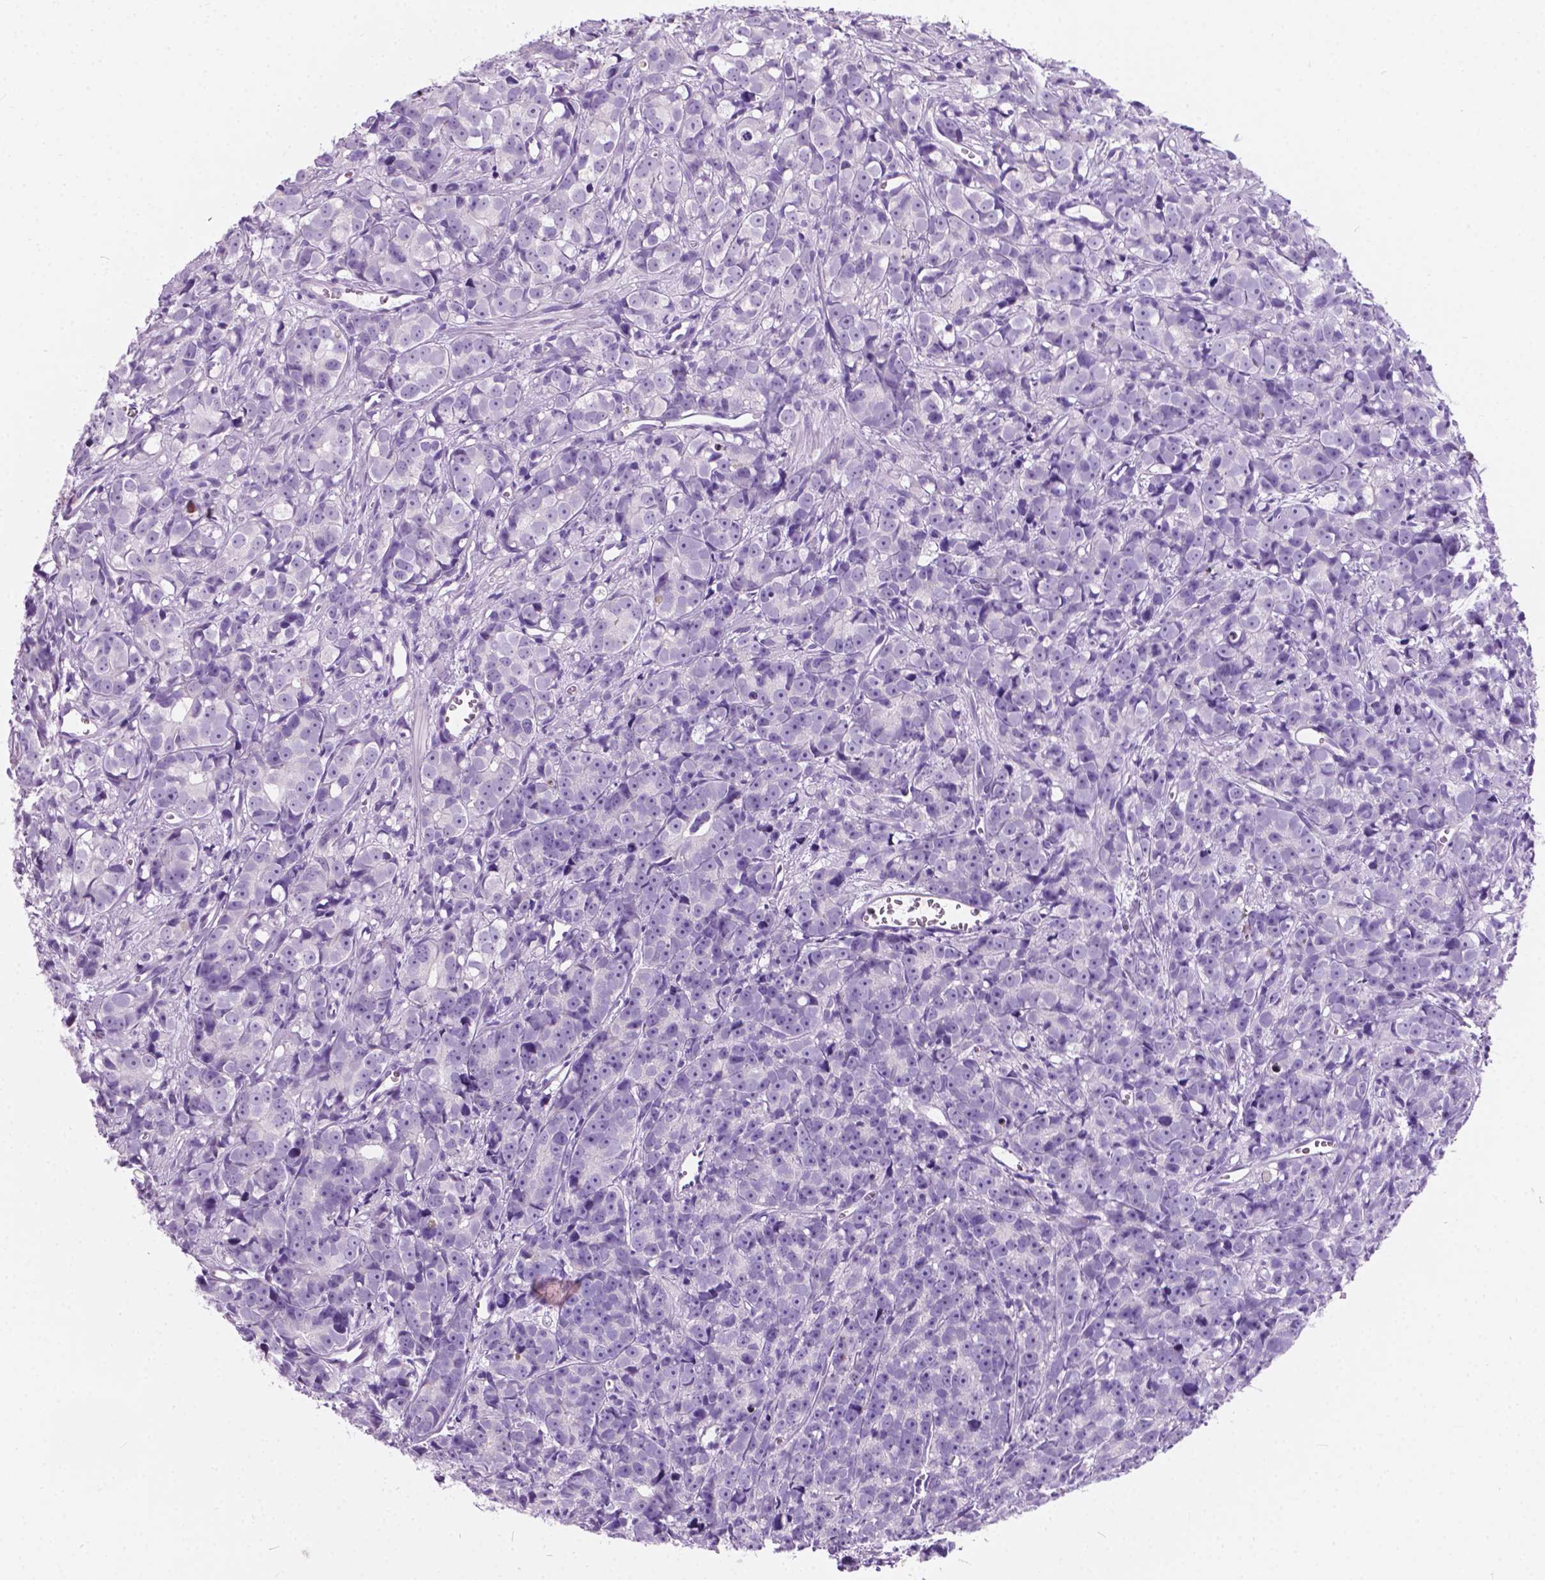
{"staining": {"intensity": "negative", "quantity": "none", "location": "none"}, "tissue": "prostate cancer", "cell_type": "Tumor cells", "image_type": "cancer", "snomed": [{"axis": "morphology", "description": "Adenocarcinoma, High grade"}, {"axis": "topography", "description": "Prostate"}], "caption": "Immunohistochemistry histopathology image of human high-grade adenocarcinoma (prostate) stained for a protein (brown), which displays no positivity in tumor cells.", "gene": "ARMS2", "patient": {"sex": "male", "age": 77}}